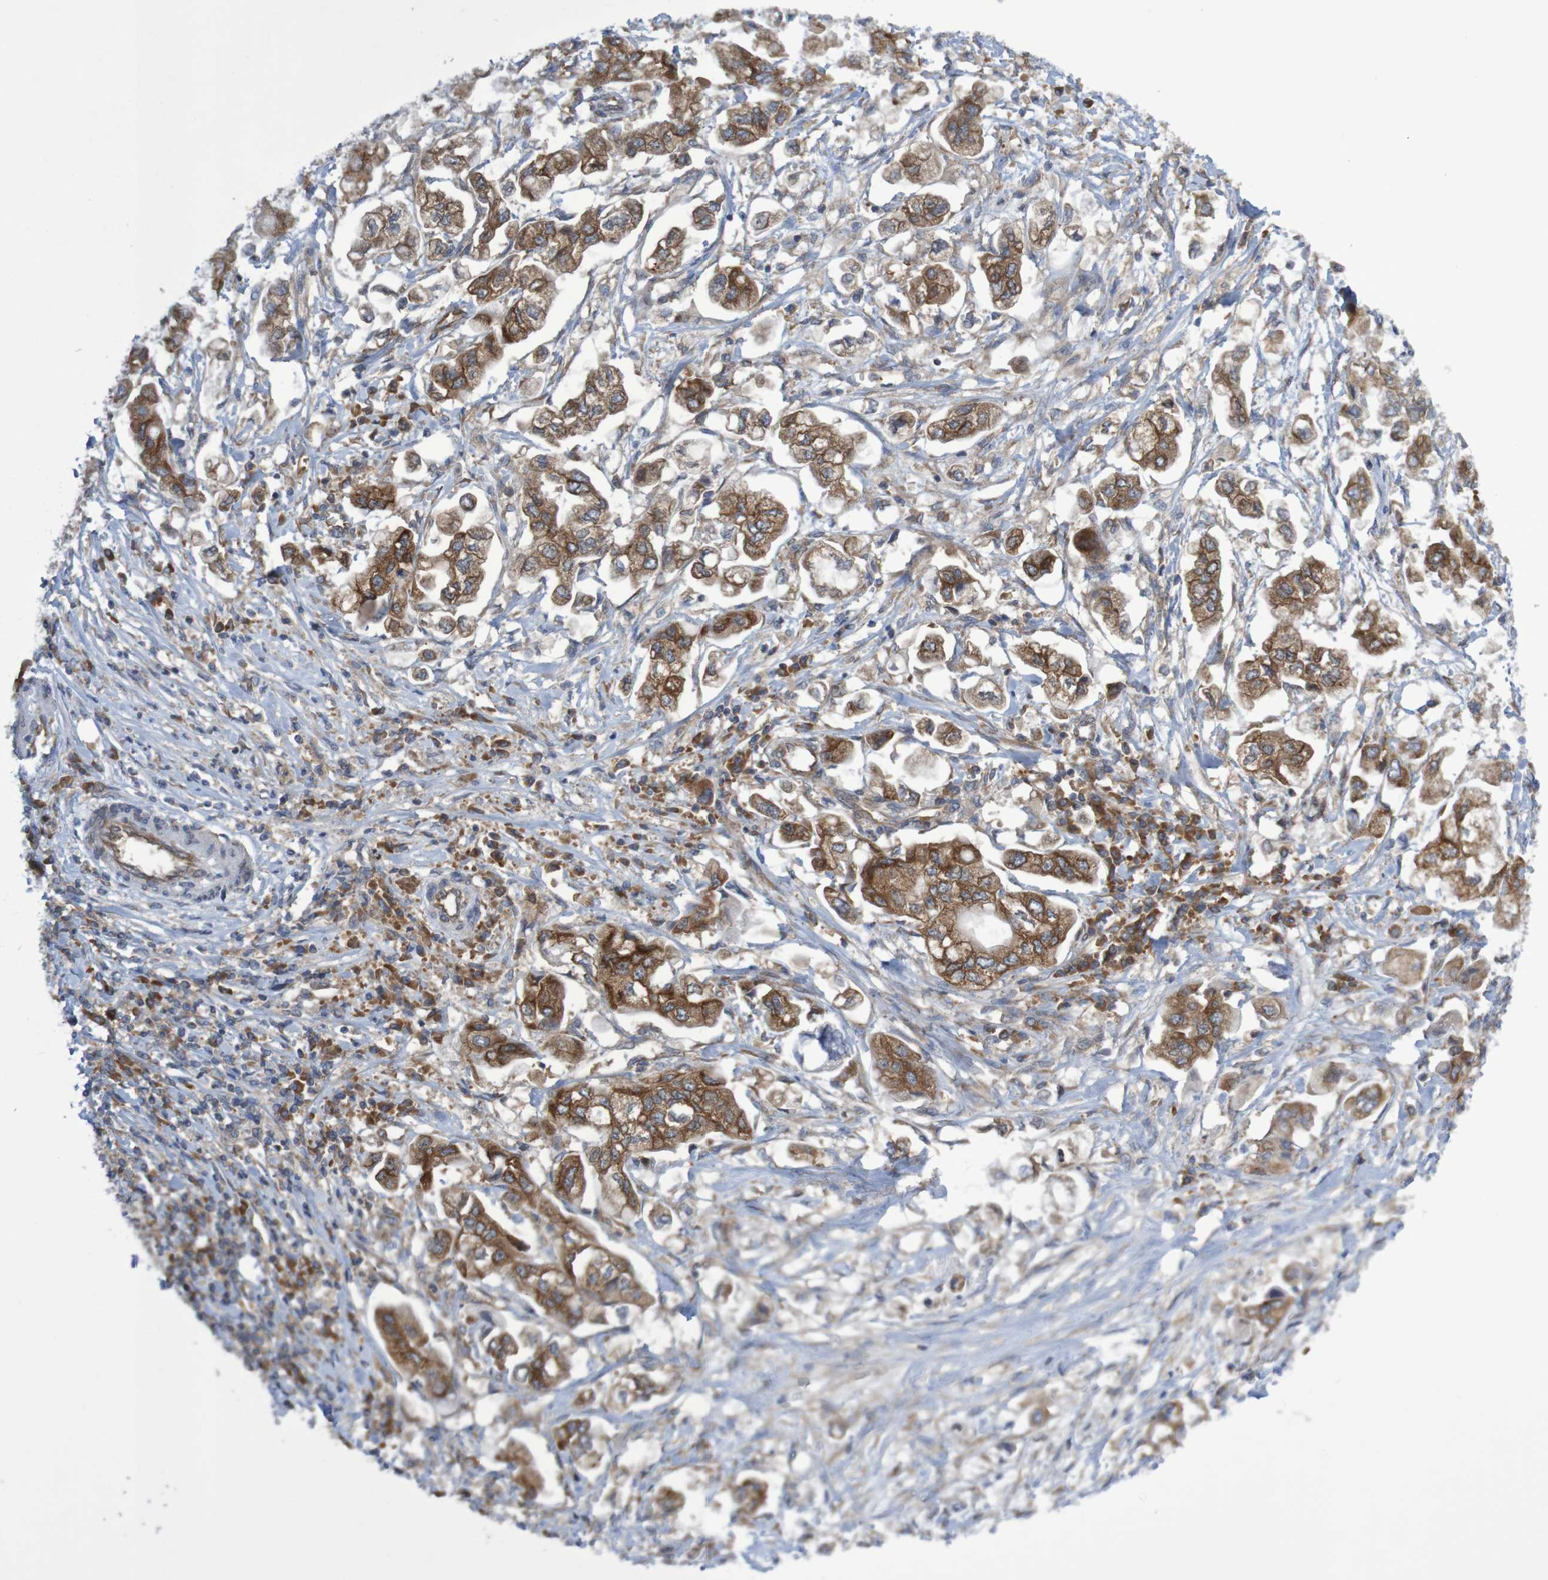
{"staining": {"intensity": "strong", "quantity": ">75%", "location": "cytoplasmic/membranous"}, "tissue": "stomach cancer", "cell_type": "Tumor cells", "image_type": "cancer", "snomed": [{"axis": "morphology", "description": "Adenocarcinoma, NOS"}, {"axis": "topography", "description": "Stomach"}], "caption": "Protein staining exhibits strong cytoplasmic/membranous expression in about >75% of tumor cells in stomach adenocarcinoma.", "gene": "LRRC47", "patient": {"sex": "male", "age": 62}}